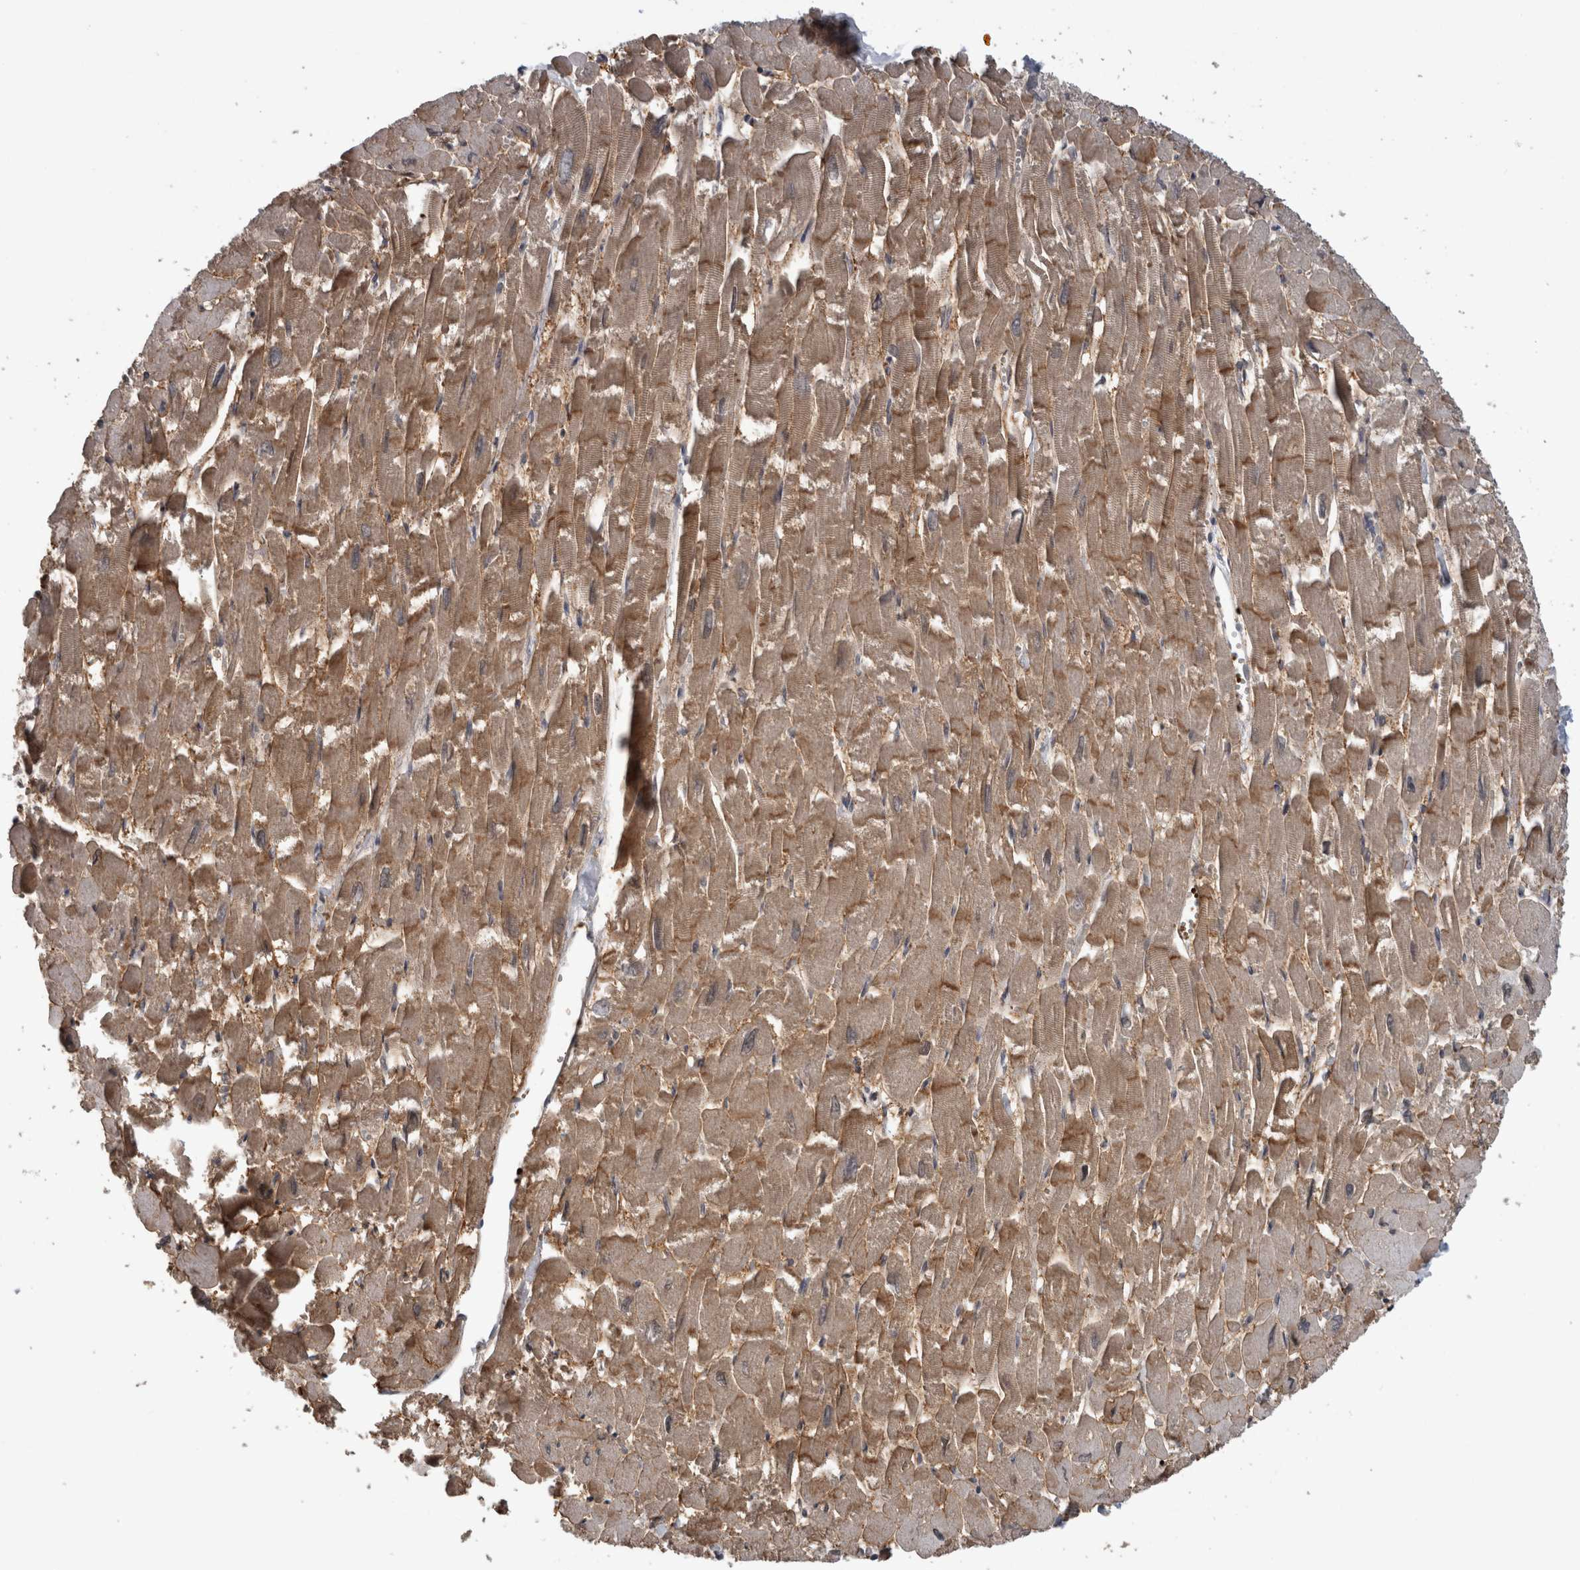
{"staining": {"intensity": "moderate", "quantity": ">75%", "location": "cytoplasmic/membranous"}, "tissue": "heart muscle", "cell_type": "Cardiomyocytes", "image_type": "normal", "snomed": [{"axis": "morphology", "description": "Normal tissue, NOS"}, {"axis": "topography", "description": "Heart"}], "caption": "Immunohistochemistry (IHC) photomicrograph of unremarkable human heart muscle stained for a protein (brown), which exhibits medium levels of moderate cytoplasmic/membranous staining in about >75% of cardiomyocytes.", "gene": "PEBP4", "patient": {"sex": "male", "age": 54}}